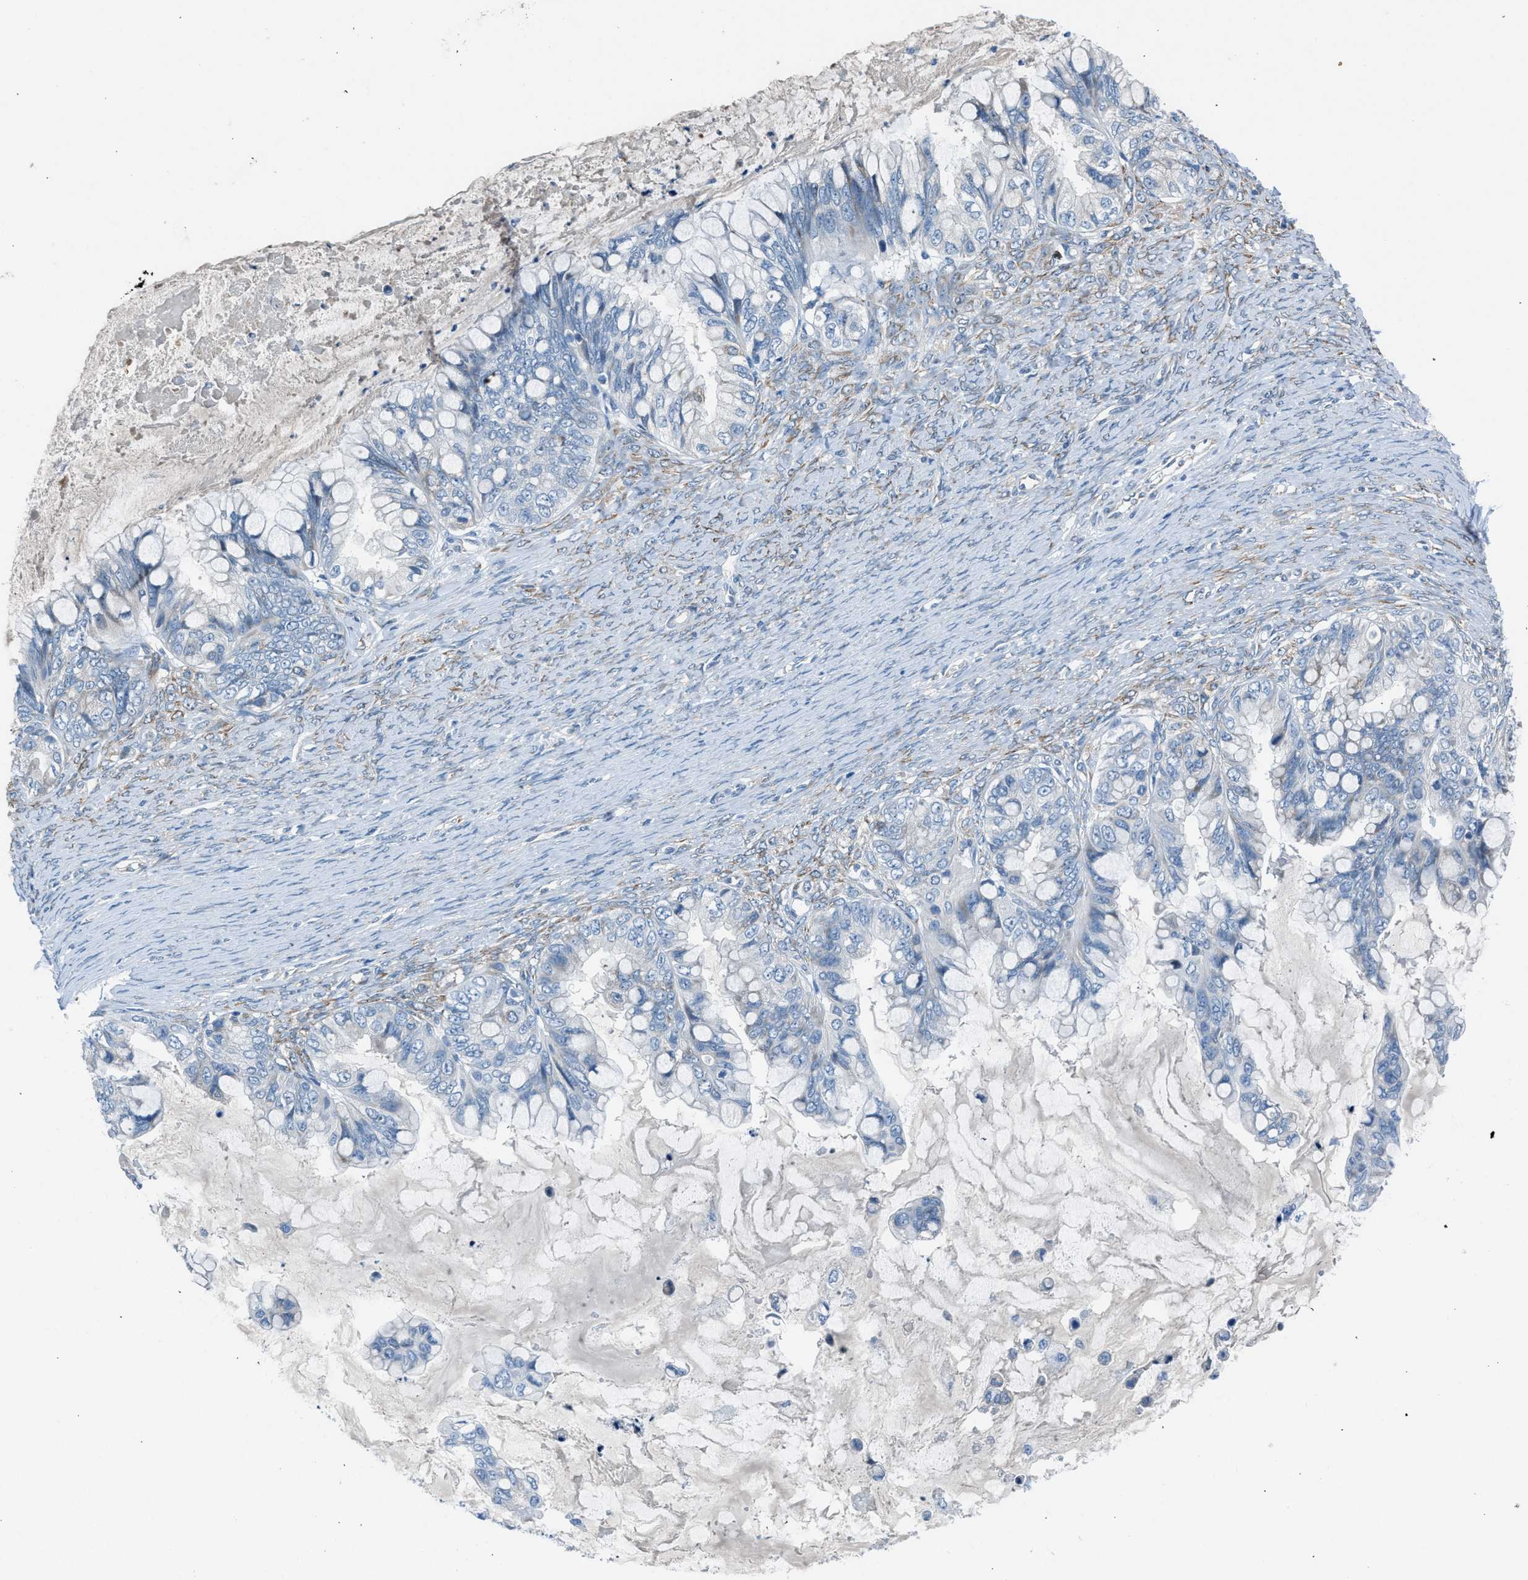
{"staining": {"intensity": "negative", "quantity": "none", "location": "none"}, "tissue": "ovarian cancer", "cell_type": "Tumor cells", "image_type": "cancer", "snomed": [{"axis": "morphology", "description": "Cystadenocarcinoma, mucinous, NOS"}, {"axis": "topography", "description": "Ovary"}], "caption": "Tumor cells show no significant protein positivity in mucinous cystadenocarcinoma (ovarian). Brightfield microscopy of IHC stained with DAB (brown) and hematoxylin (blue), captured at high magnification.", "gene": "RNF41", "patient": {"sex": "female", "age": 80}}